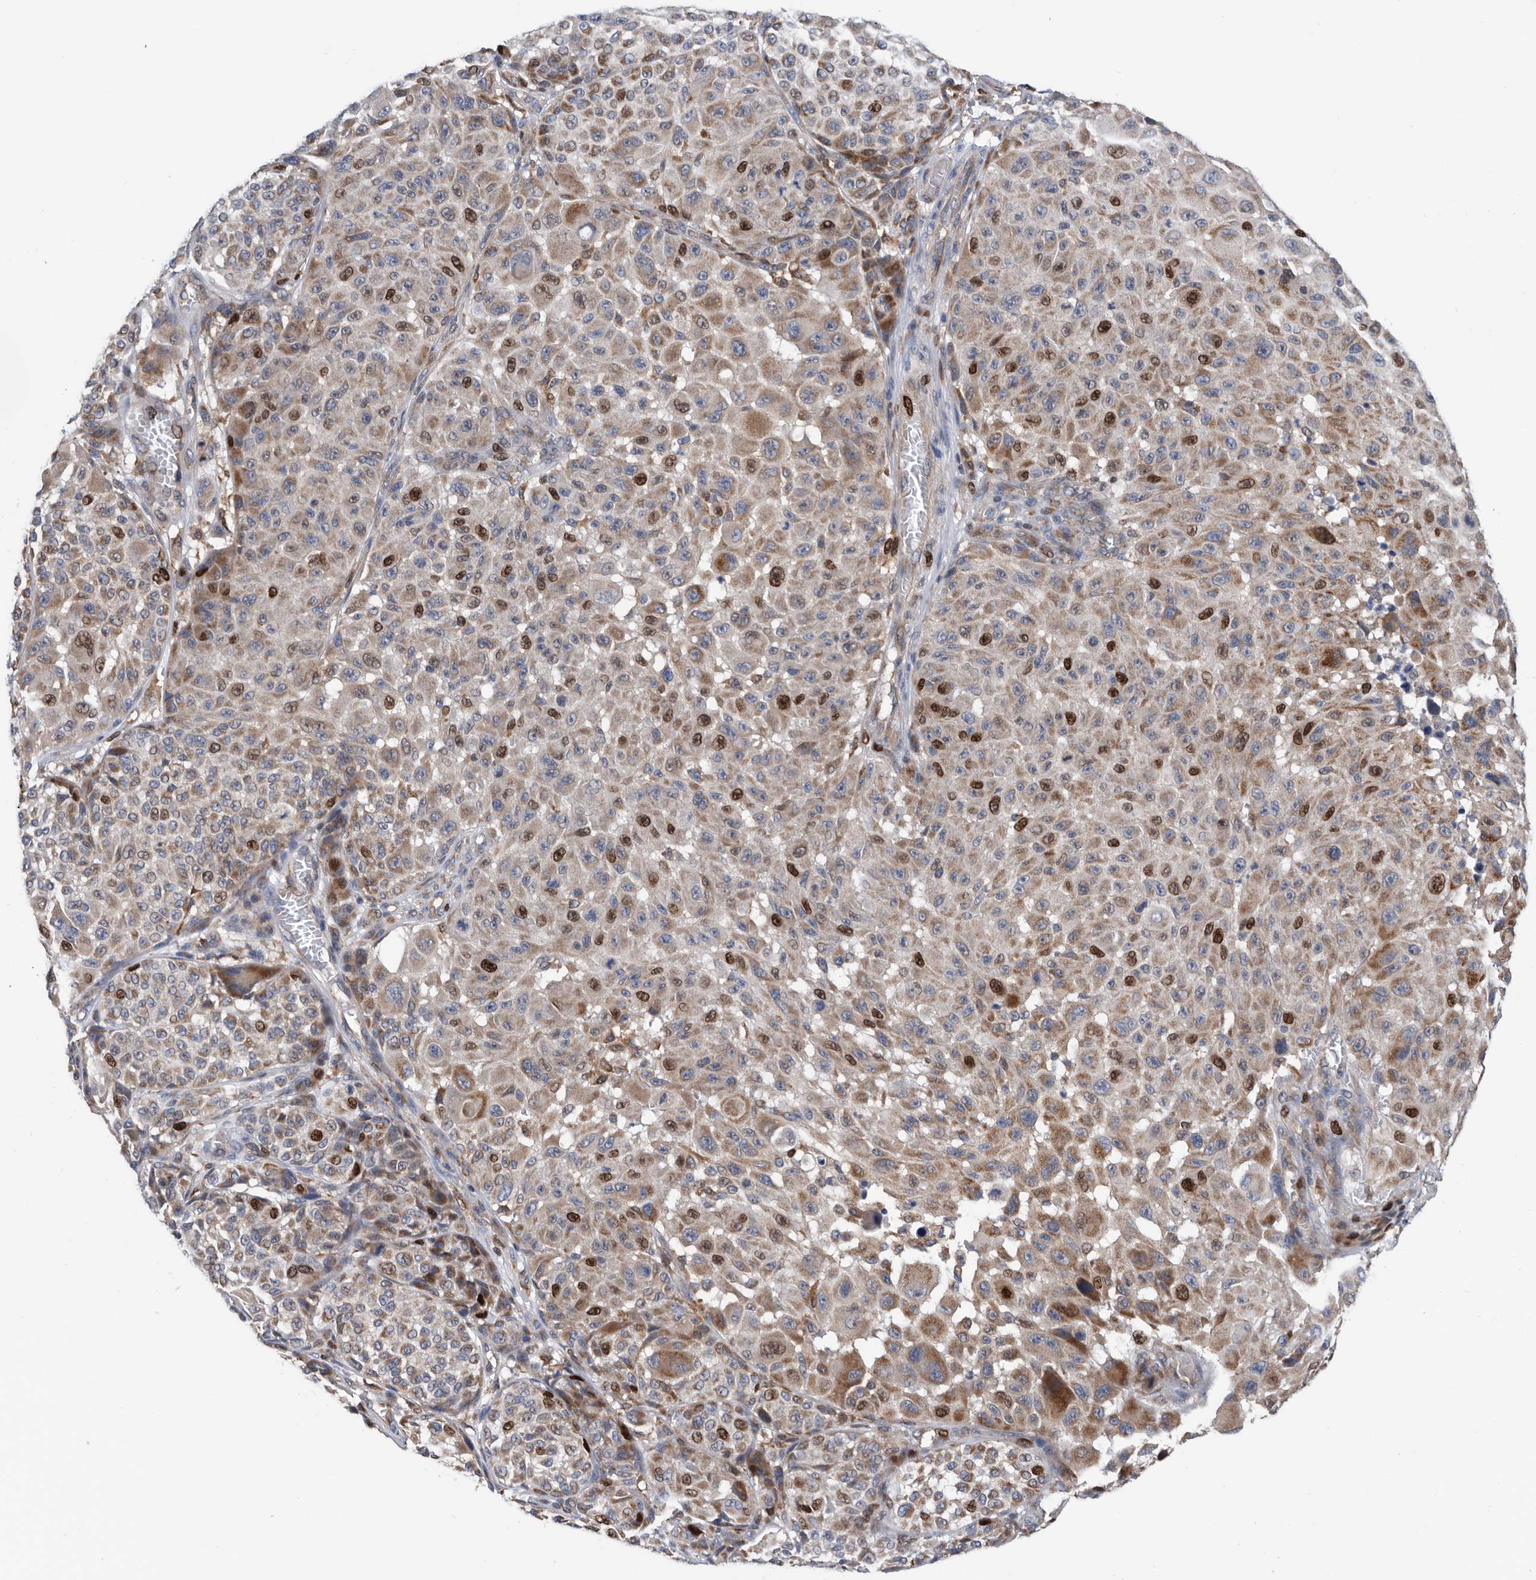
{"staining": {"intensity": "strong", "quantity": "<25%", "location": "cytoplasmic/membranous,nuclear"}, "tissue": "melanoma", "cell_type": "Tumor cells", "image_type": "cancer", "snomed": [{"axis": "morphology", "description": "Malignant melanoma, NOS"}, {"axis": "topography", "description": "Skin"}], "caption": "DAB immunohistochemical staining of human melanoma shows strong cytoplasmic/membranous and nuclear protein positivity in approximately <25% of tumor cells.", "gene": "ATAD2", "patient": {"sex": "male", "age": 83}}